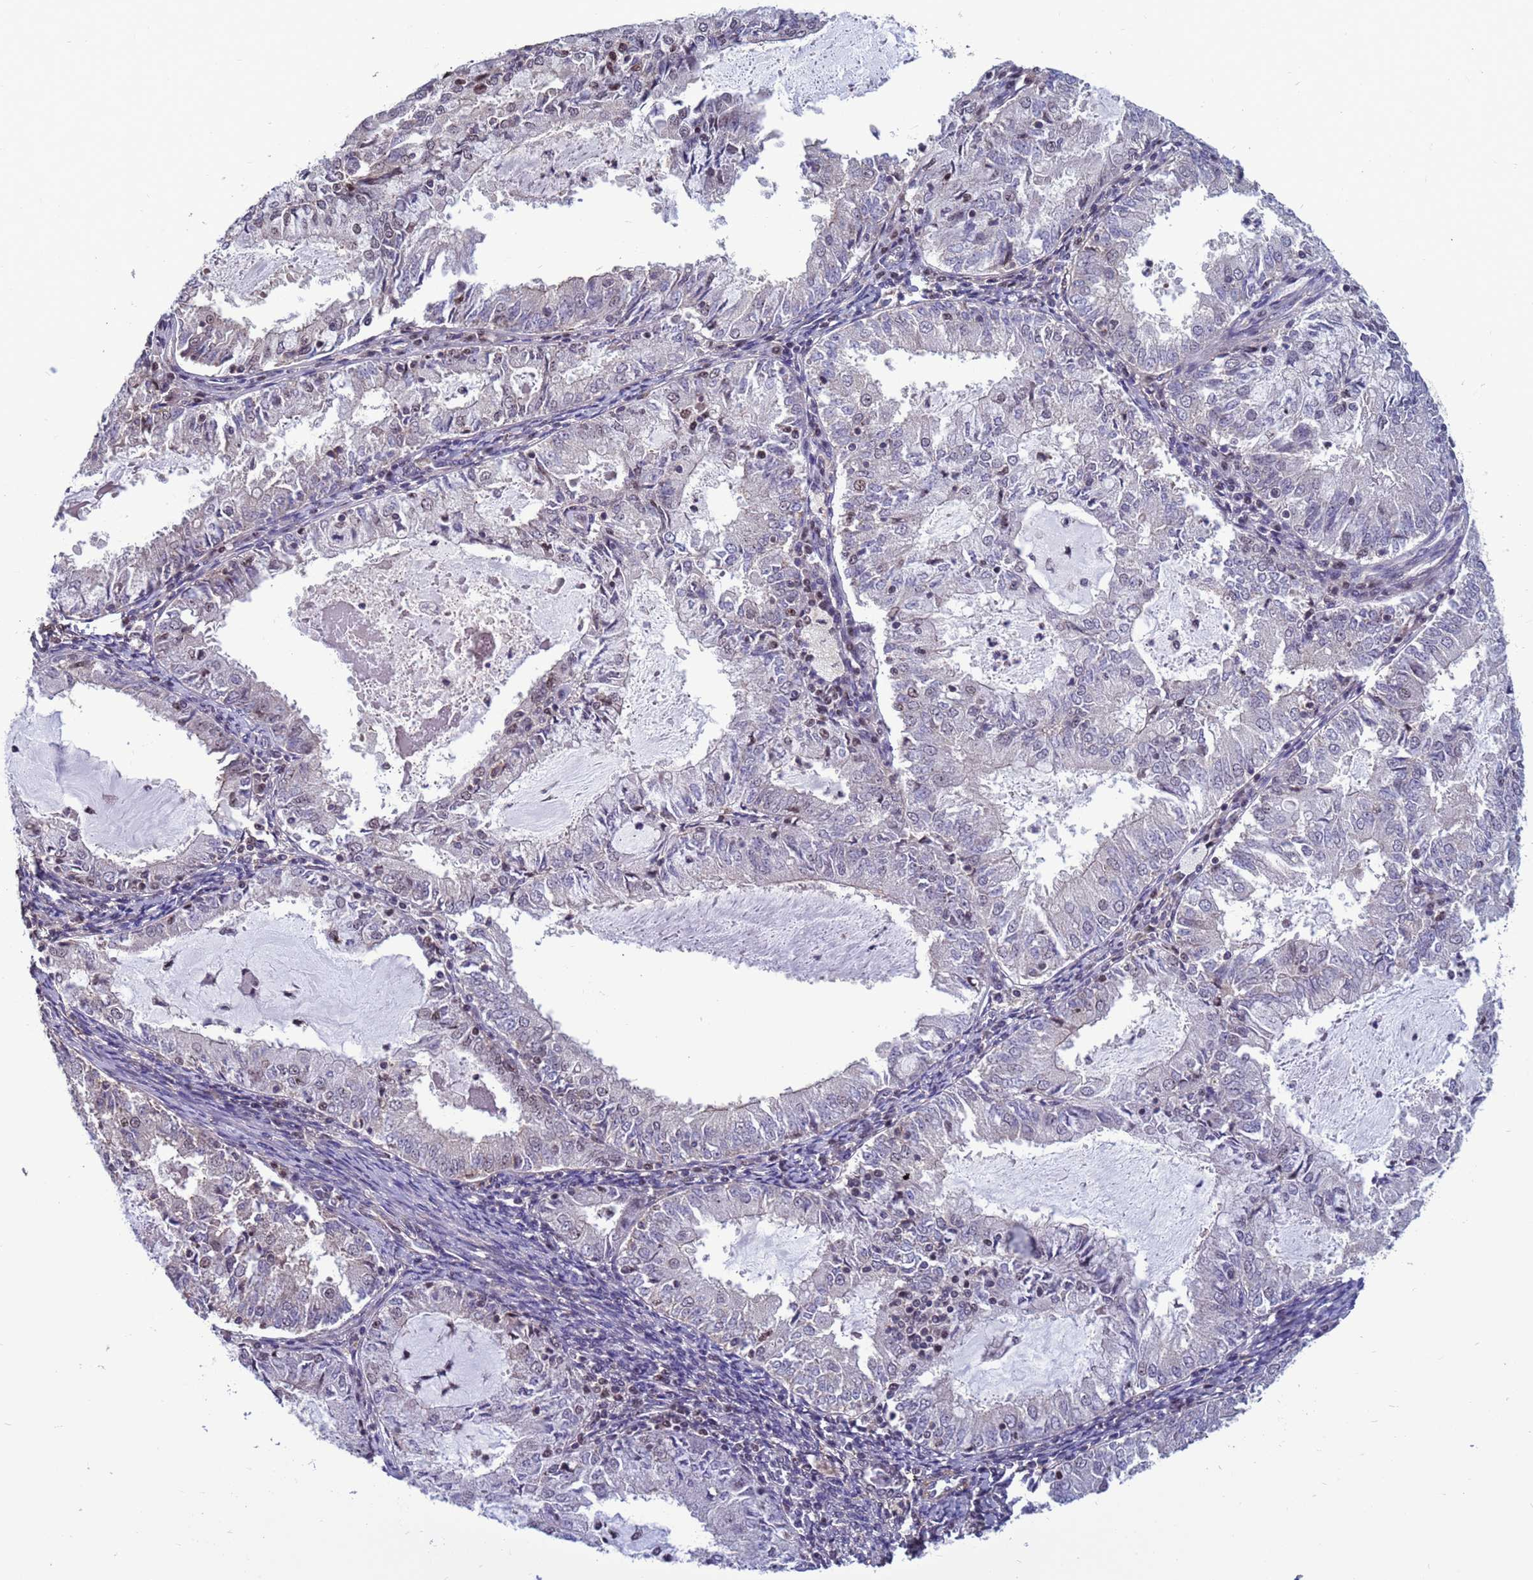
{"staining": {"intensity": "moderate", "quantity": "<25%", "location": "nuclear"}, "tissue": "endometrial cancer", "cell_type": "Tumor cells", "image_type": "cancer", "snomed": [{"axis": "morphology", "description": "Adenocarcinoma, NOS"}, {"axis": "topography", "description": "Endometrium"}], "caption": "Moderate nuclear staining for a protein is seen in approximately <25% of tumor cells of endometrial adenocarcinoma using immunohistochemistry.", "gene": "NSL1", "patient": {"sex": "female", "age": 57}}